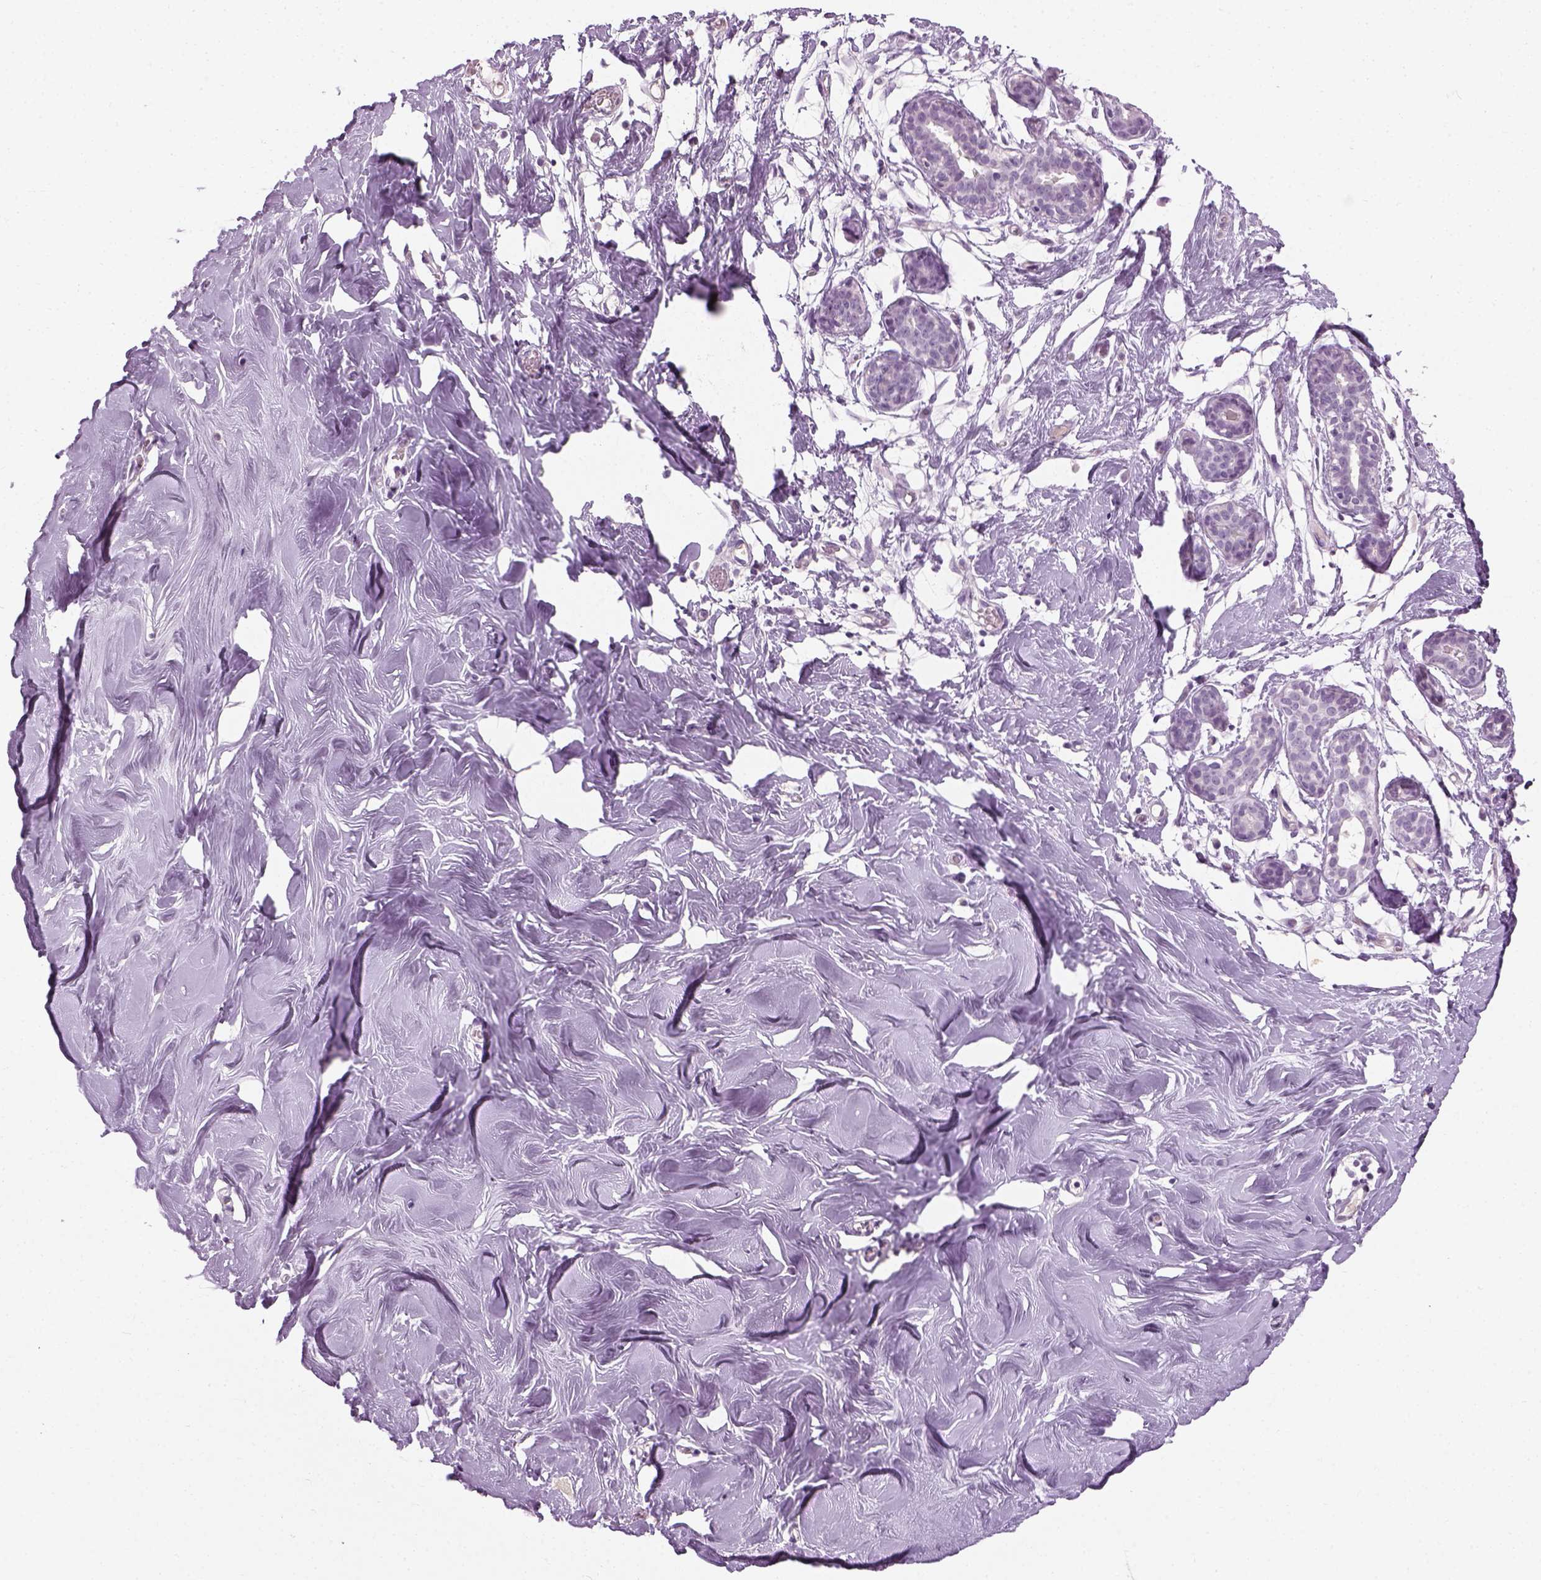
{"staining": {"intensity": "negative", "quantity": "none", "location": "none"}, "tissue": "breast", "cell_type": "Adipocytes", "image_type": "normal", "snomed": [{"axis": "morphology", "description": "Normal tissue, NOS"}, {"axis": "topography", "description": "Breast"}], "caption": "The micrograph displays no staining of adipocytes in normal breast. (DAB (3,3'-diaminobenzidine) immunohistochemistry, high magnification).", "gene": "TH", "patient": {"sex": "female", "age": 27}}